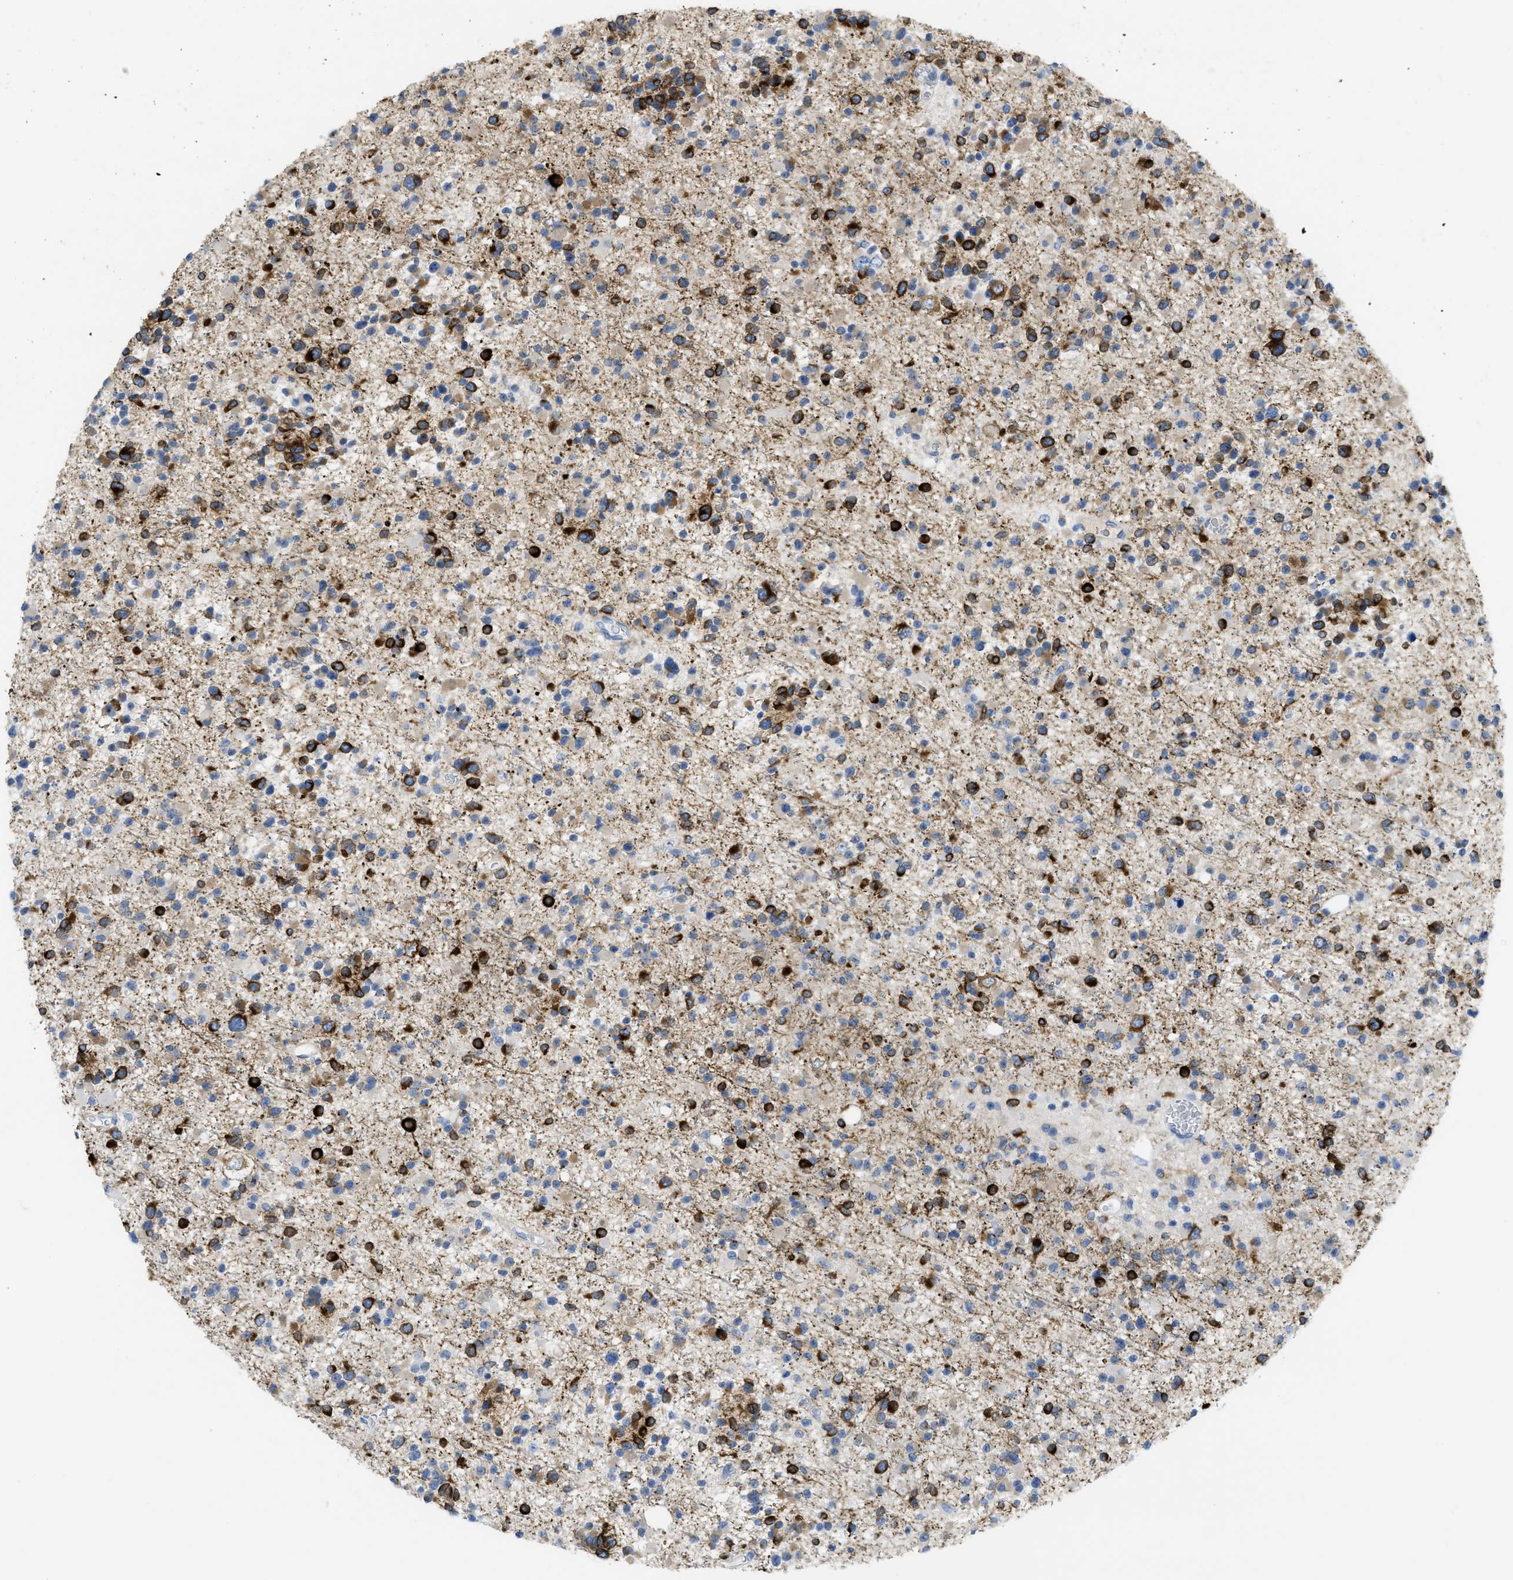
{"staining": {"intensity": "strong", "quantity": "25%-75%", "location": "cytoplasmic/membranous"}, "tissue": "glioma", "cell_type": "Tumor cells", "image_type": "cancer", "snomed": [{"axis": "morphology", "description": "Glioma, malignant, Low grade"}, {"axis": "topography", "description": "Brain"}], "caption": "There is high levels of strong cytoplasmic/membranous positivity in tumor cells of glioma, as demonstrated by immunohistochemical staining (brown color).", "gene": "CNNM4", "patient": {"sex": "female", "age": 22}}